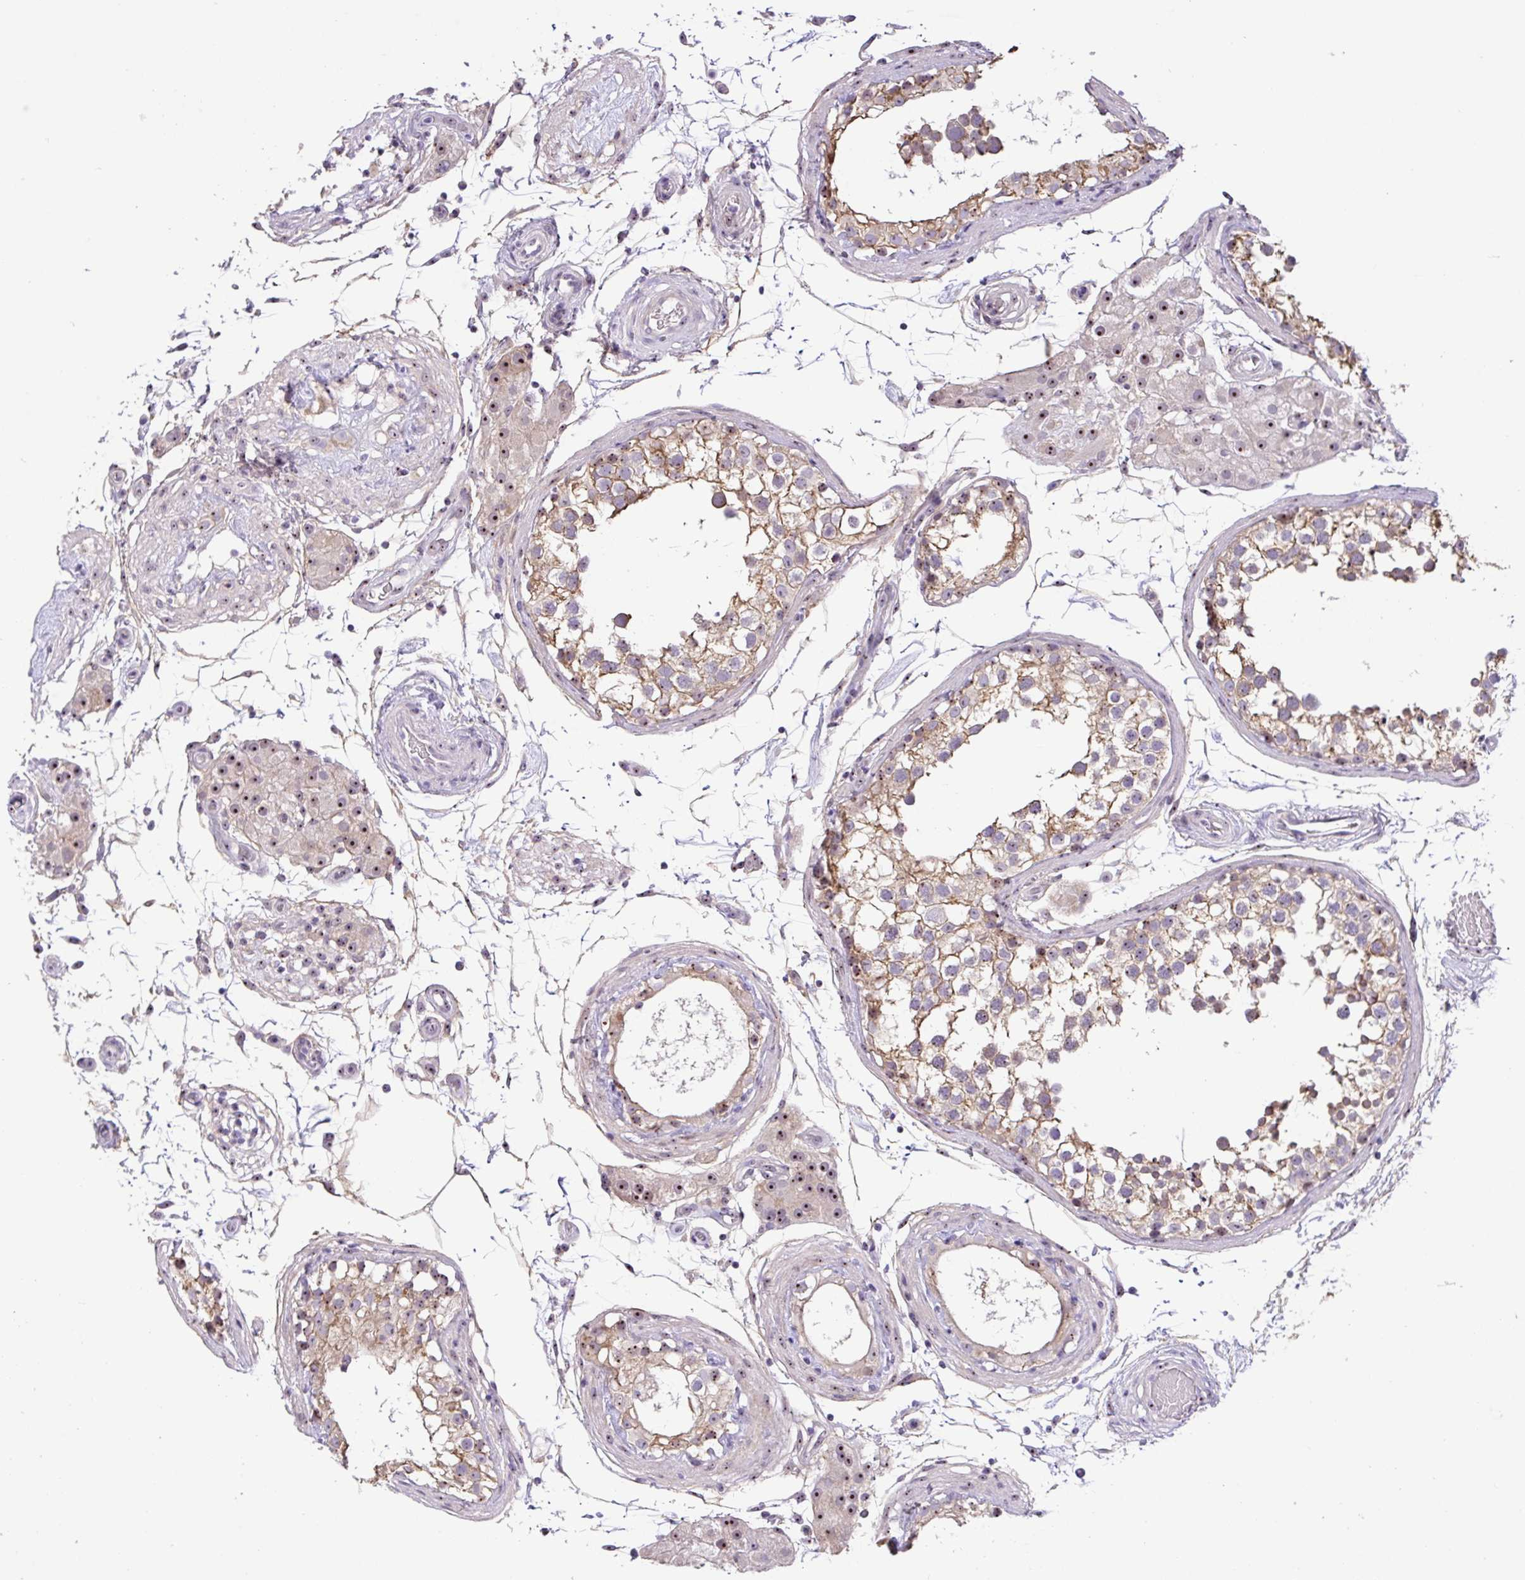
{"staining": {"intensity": "moderate", "quantity": ">75%", "location": "cytoplasmic/membranous,nuclear"}, "tissue": "testis", "cell_type": "Cells in seminiferous ducts", "image_type": "normal", "snomed": [{"axis": "morphology", "description": "Normal tissue, NOS"}, {"axis": "morphology", "description": "Seminoma, NOS"}, {"axis": "topography", "description": "Testis"}], "caption": "Protein expression analysis of unremarkable testis reveals moderate cytoplasmic/membranous,nuclear positivity in about >75% of cells in seminiferous ducts. (DAB IHC, brown staining for protein, blue staining for nuclei).", "gene": "MXRA8", "patient": {"sex": "male", "age": 65}}